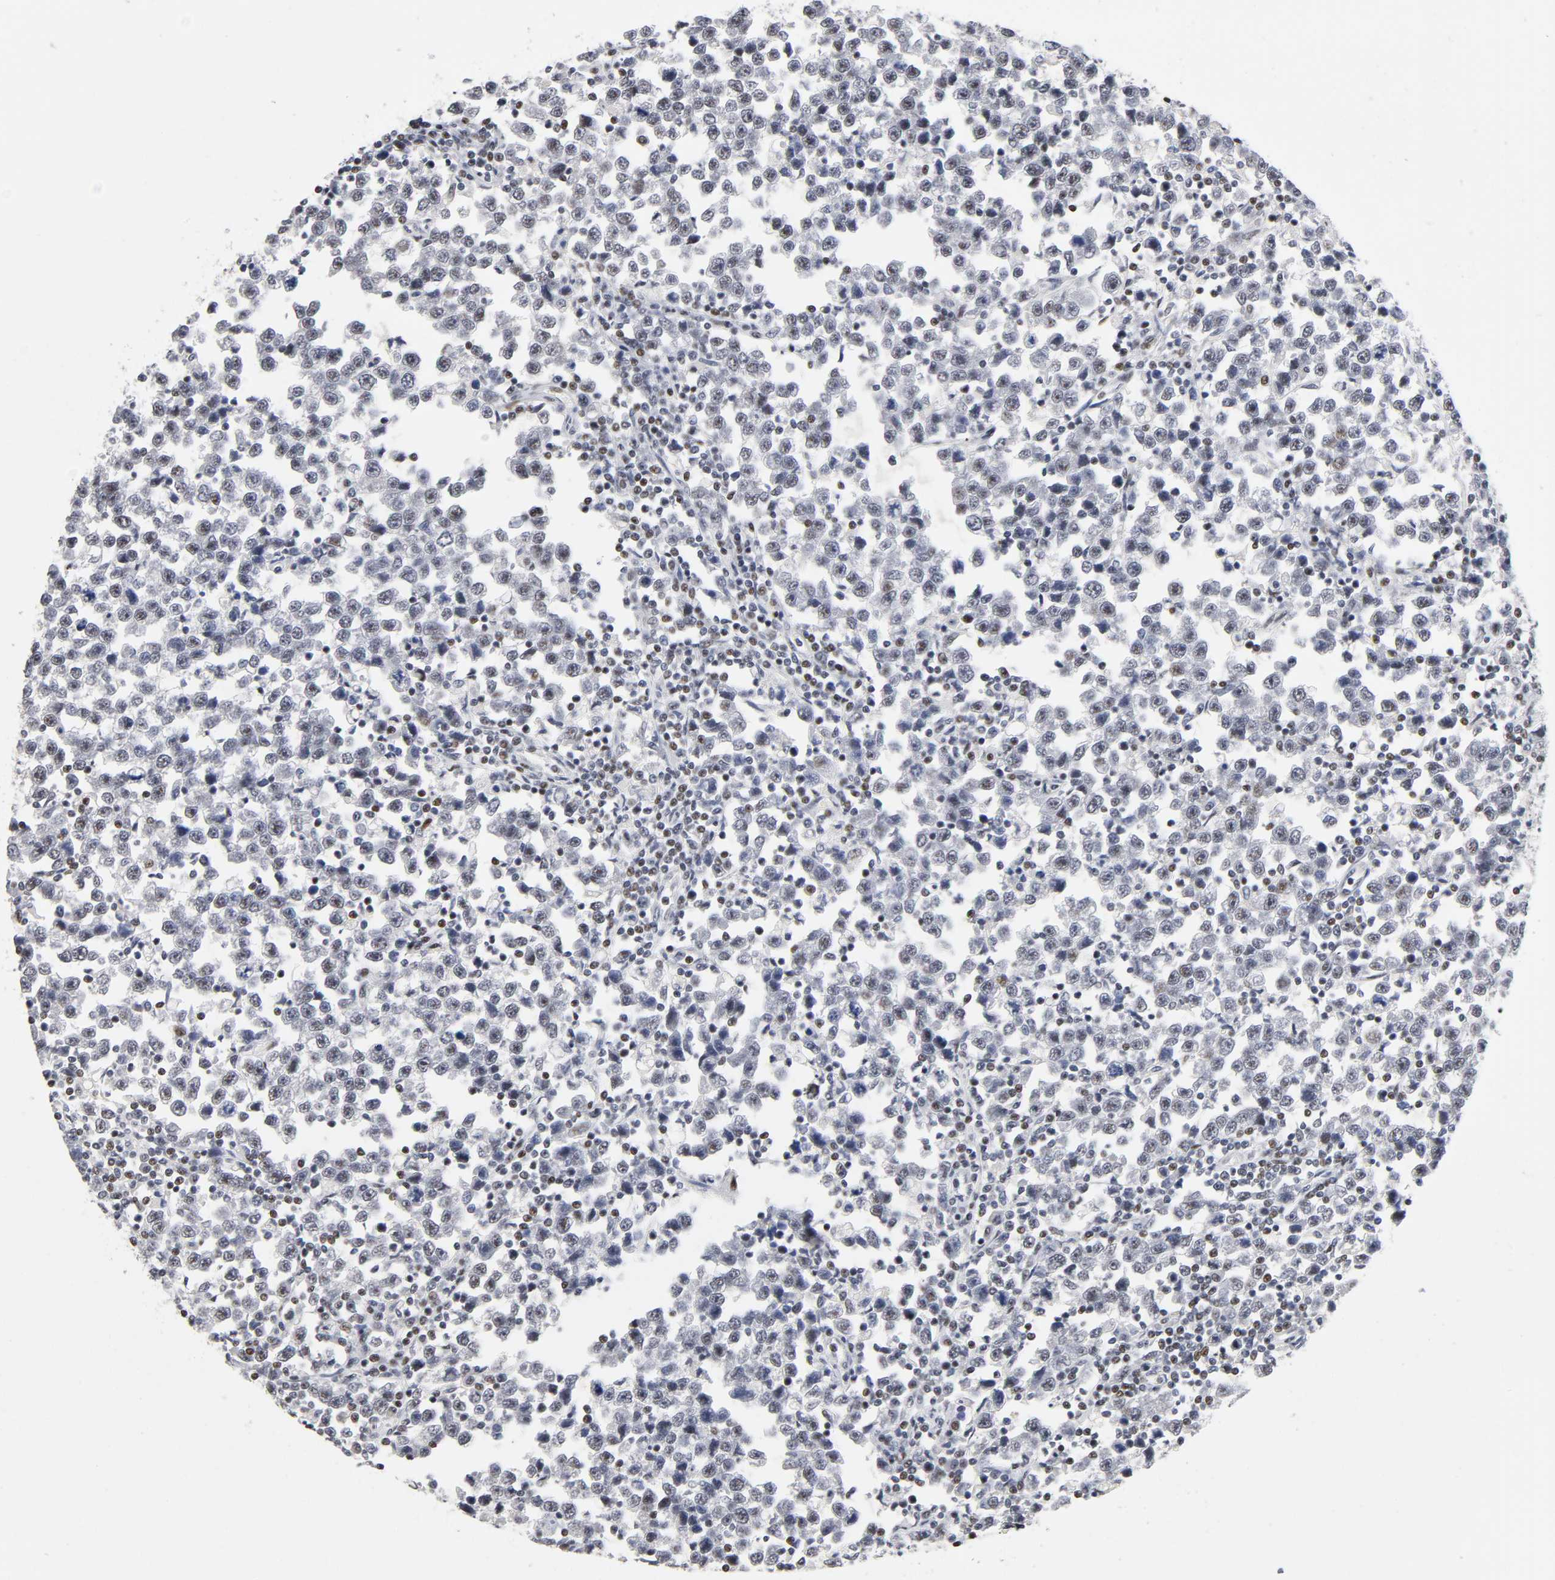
{"staining": {"intensity": "negative", "quantity": "none", "location": "none"}, "tissue": "testis cancer", "cell_type": "Tumor cells", "image_type": "cancer", "snomed": [{"axis": "morphology", "description": "Seminoma, NOS"}, {"axis": "topography", "description": "Testis"}], "caption": "IHC histopathology image of neoplastic tissue: human testis cancer stained with DAB displays no significant protein expression in tumor cells.", "gene": "SP3", "patient": {"sex": "male", "age": 43}}